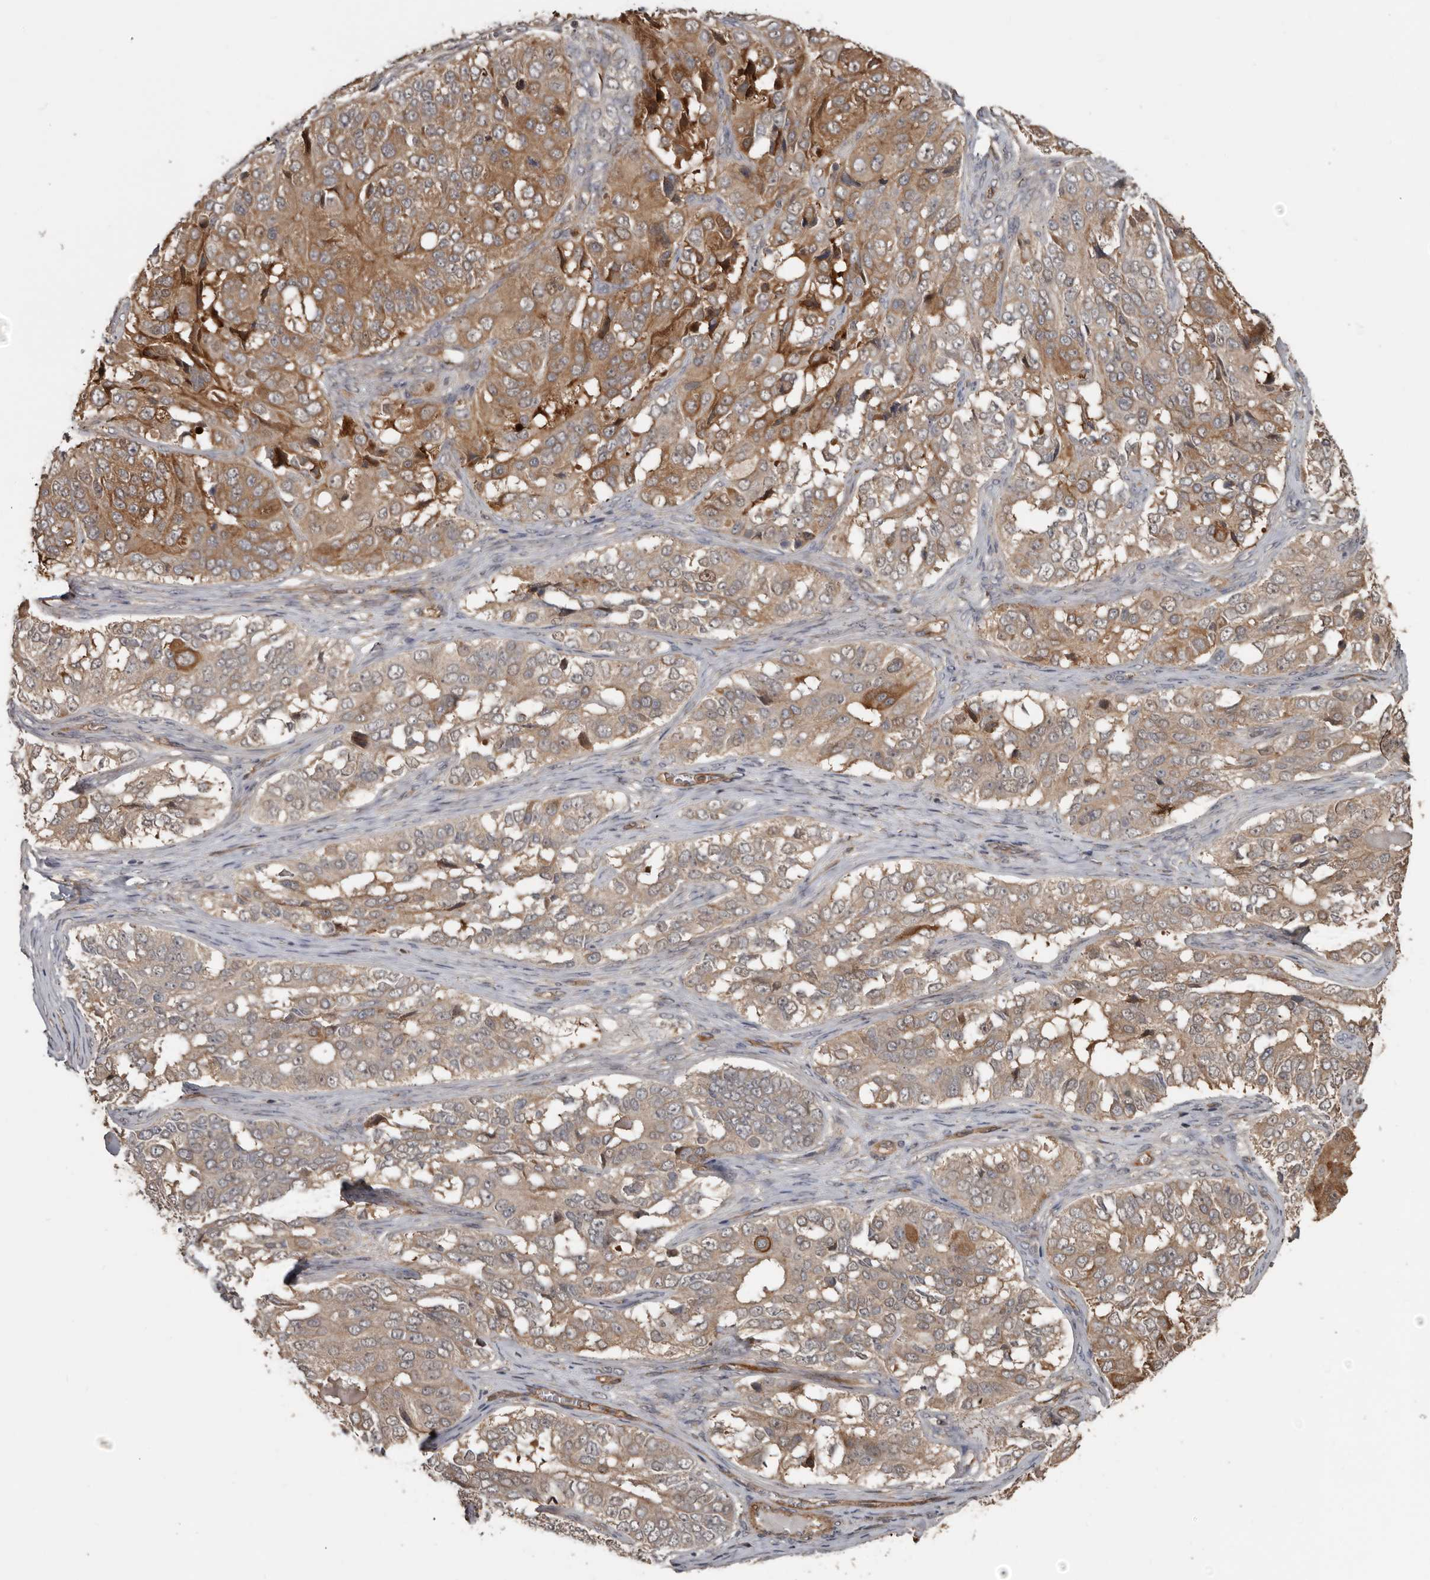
{"staining": {"intensity": "moderate", "quantity": ">75%", "location": "cytoplasmic/membranous"}, "tissue": "ovarian cancer", "cell_type": "Tumor cells", "image_type": "cancer", "snomed": [{"axis": "morphology", "description": "Carcinoma, endometroid"}, {"axis": "topography", "description": "Ovary"}], "caption": "Endometroid carcinoma (ovarian) stained with immunohistochemistry displays moderate cytoplasmic/membranous expression in approximately >75% of tumor cells.", "gene": "EXOC3L1", "patient": {"sex": "female", "age": 51}}